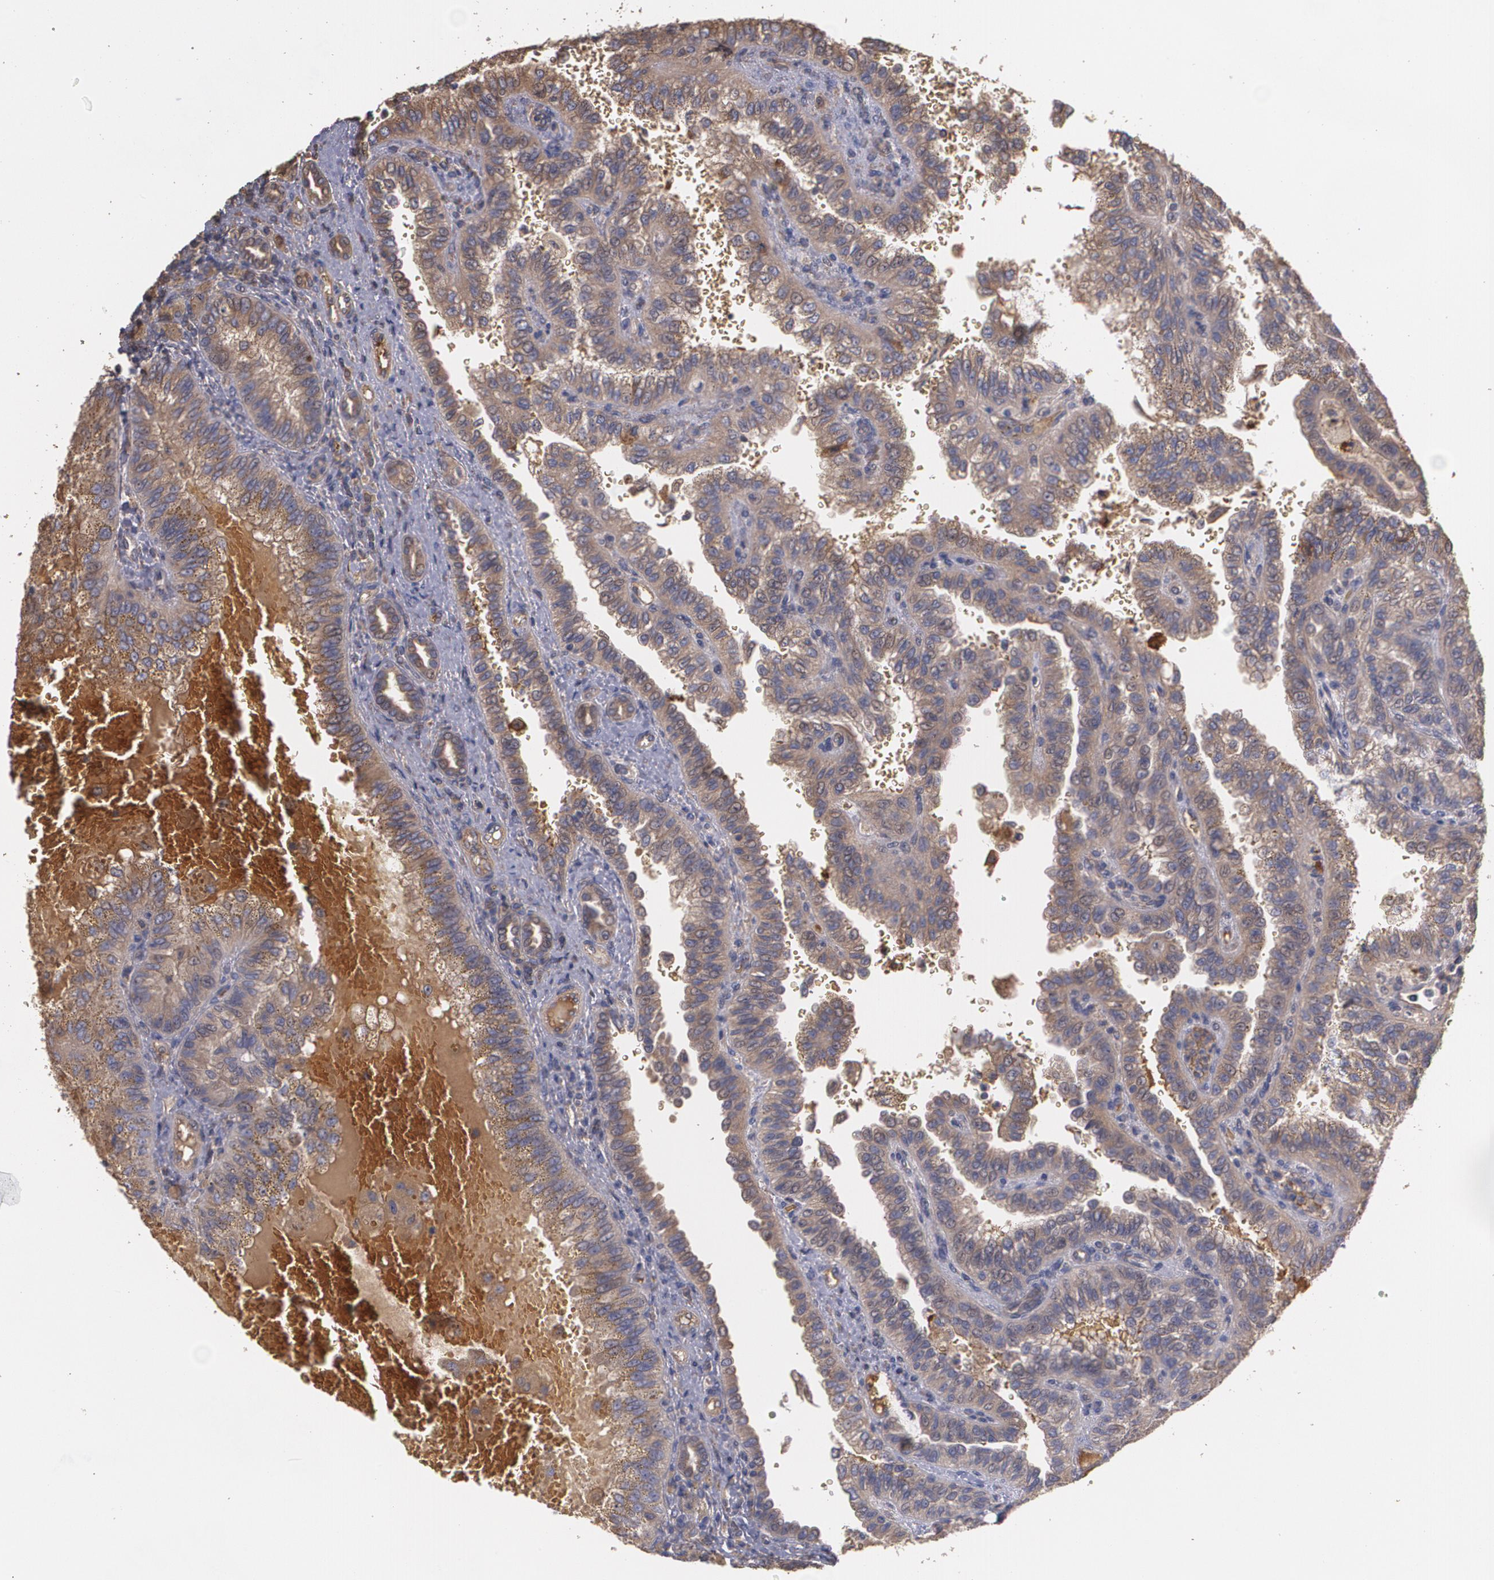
{"staining": {"intensity": "moderate", "quantity": ">75%", "location": "cytoplasmic/membranous"}, "tissue": "renal cancer", "cell_type": "Tumor cells", "image_type": "cancer", "snomed": [{"axis": "morphology", "description": "Inflammation, NOS"}, {"axis": "morphology", "description": "Adenocarcinoma, NOS"}, {"axis": "topography", "description": "Kidney"}], "caption": "DAB immunohistochemical staining of human adenocarcinoma (renal) reveals moderate cytoplasmic/membranous protein staining in approximately >75% of tumor cells.", "gene": "PON1", "patient": {"sex": "male", "age": 68}}